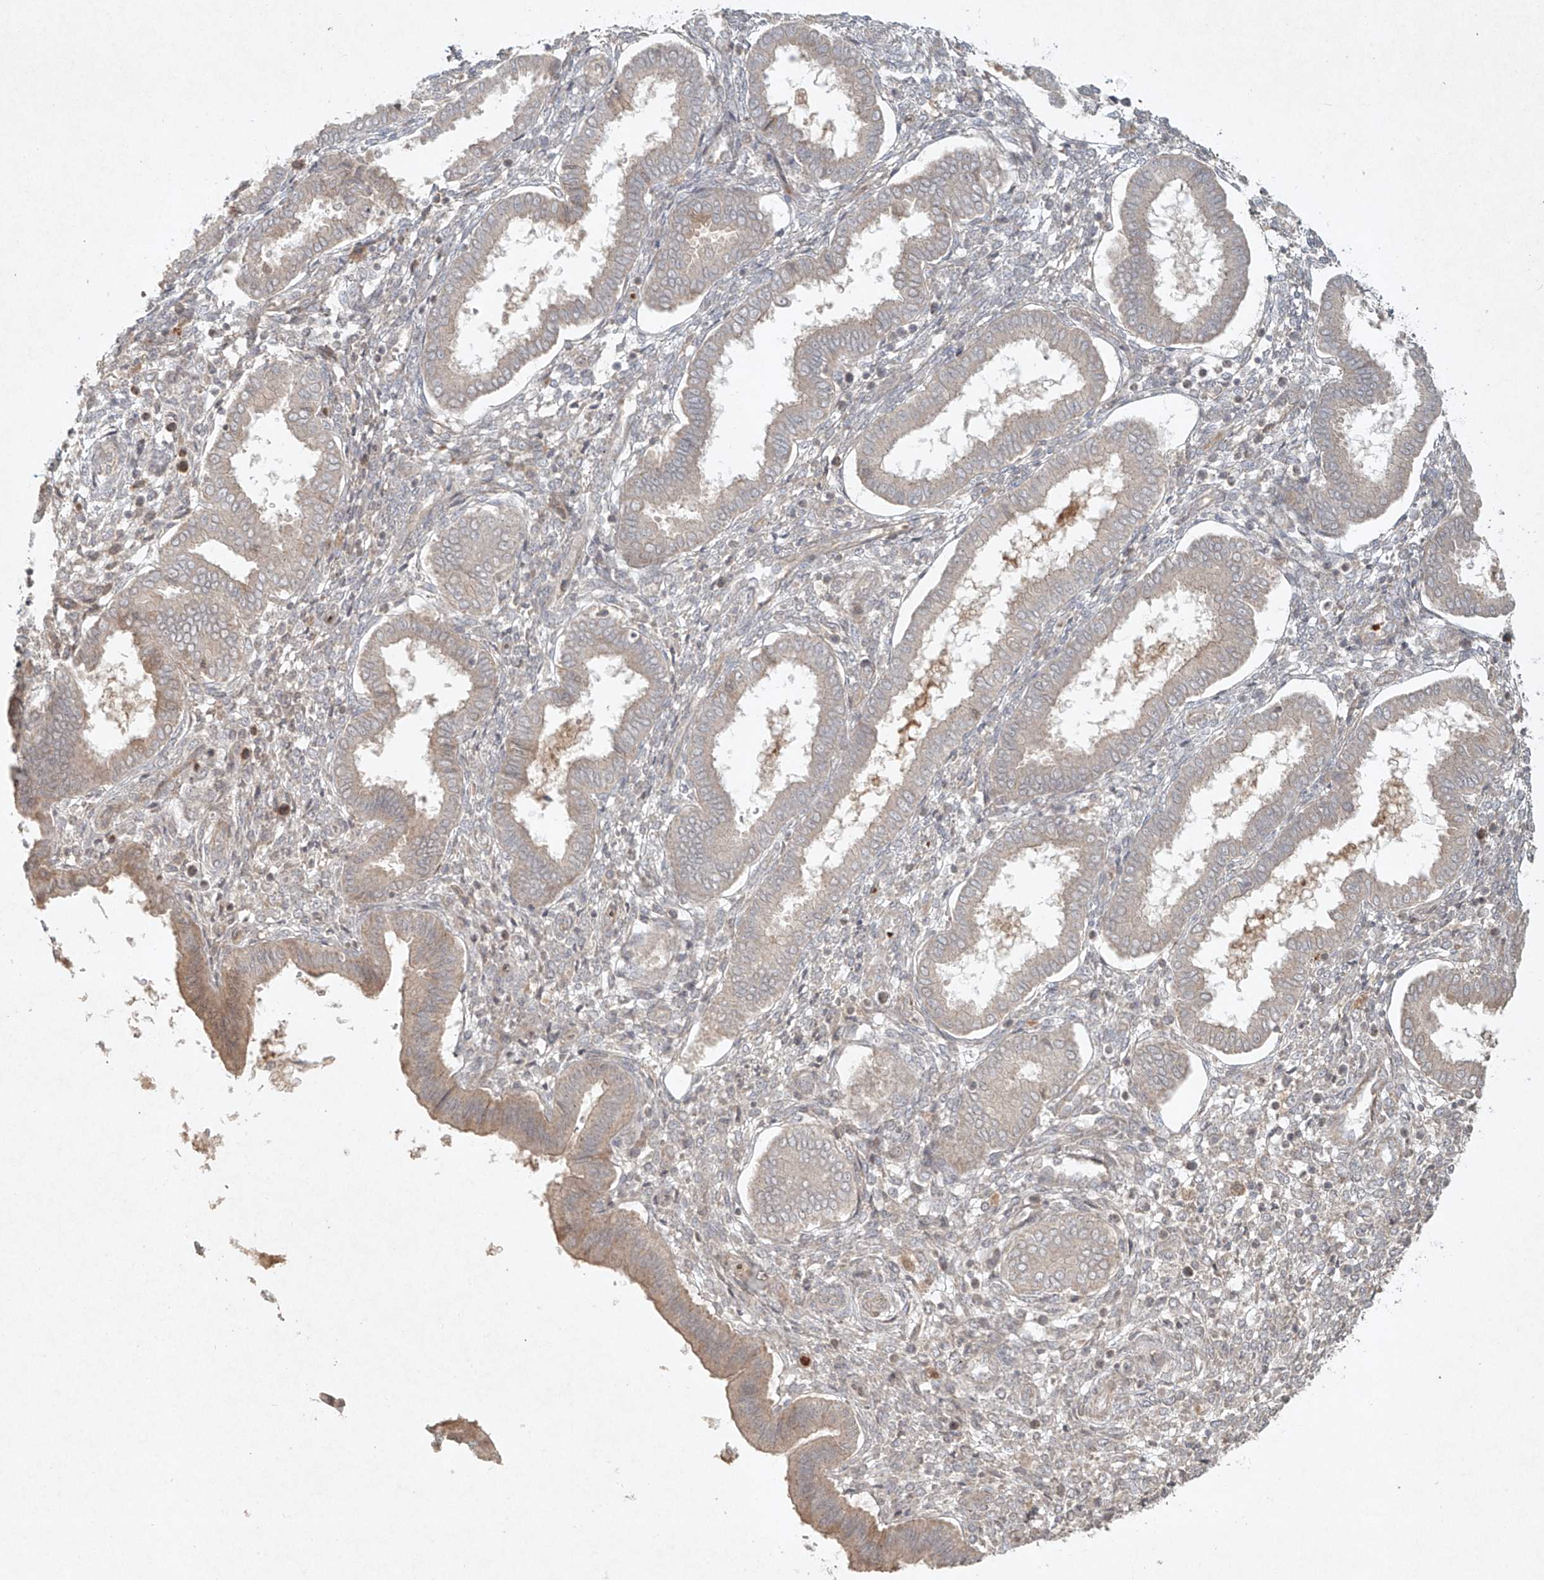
{"staining": {"intensity": "weak", "quantity": "<25%", "location": "cytoplasmic/membranous"}, "tissue": "endometrium", "cell_type": "Cells in endometrial stroma", "image_type": "normal", "snomed": [{"axis": "morphology", "description": "Normal tissue, NOS"}, {"axis": "topography", "description": "Endometrium"}], "caption": "IHC micrograph of unremarkable human endometrium stained for a protein (brown), which demonstrates no expression in cells in endometrial stroma. (Brightfield microscopy of DAB immunohistochemistry at high magnification).", "gene": "CYYR1", "patient": {"sex": "female", "age": 24}}